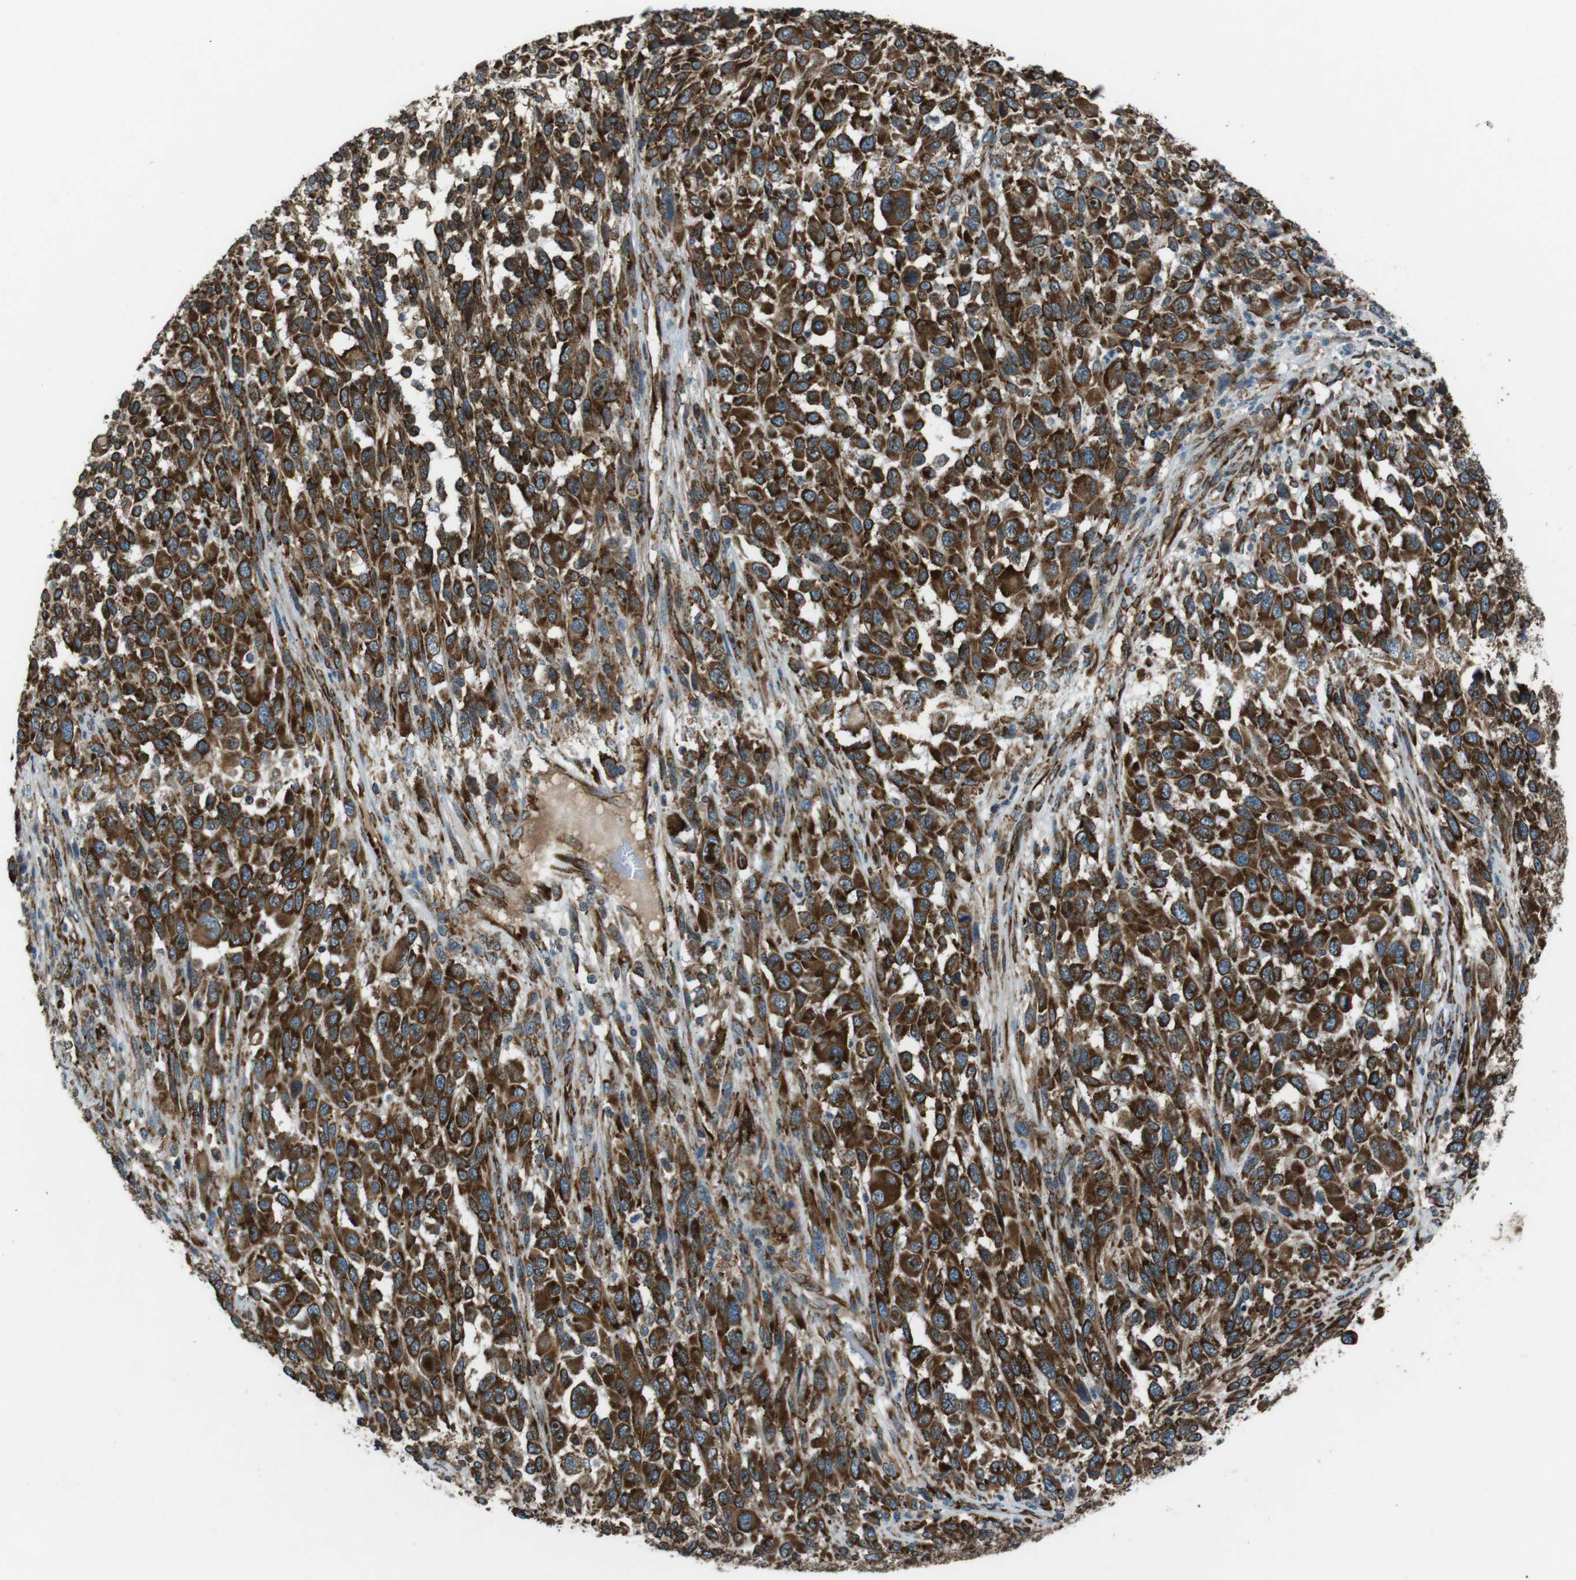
{"staining": {"intensity": "strong", "quantity": ">75%", "location": "cytoplasmic/membranous"}, "tissue": "melanoma", "cell_type": "Tumor cells", "image_type": "cancer", "snomed": [{"axis": "morphology", "description": "Malignant melanoma, Metastatic site"}, {"axis": "topography", "description": "Lymph node"}], "caption": "This histopathology image reveals malignant melanoma (metastatic site) stained with IHC to label a protein in brown. The cytoplasmic/membranous of tumor cells show strong positivity for the protein. Nuclei are counter-stained blue.", "gene": "KTN1", "patient": {"sex": "male", "age": 61}}